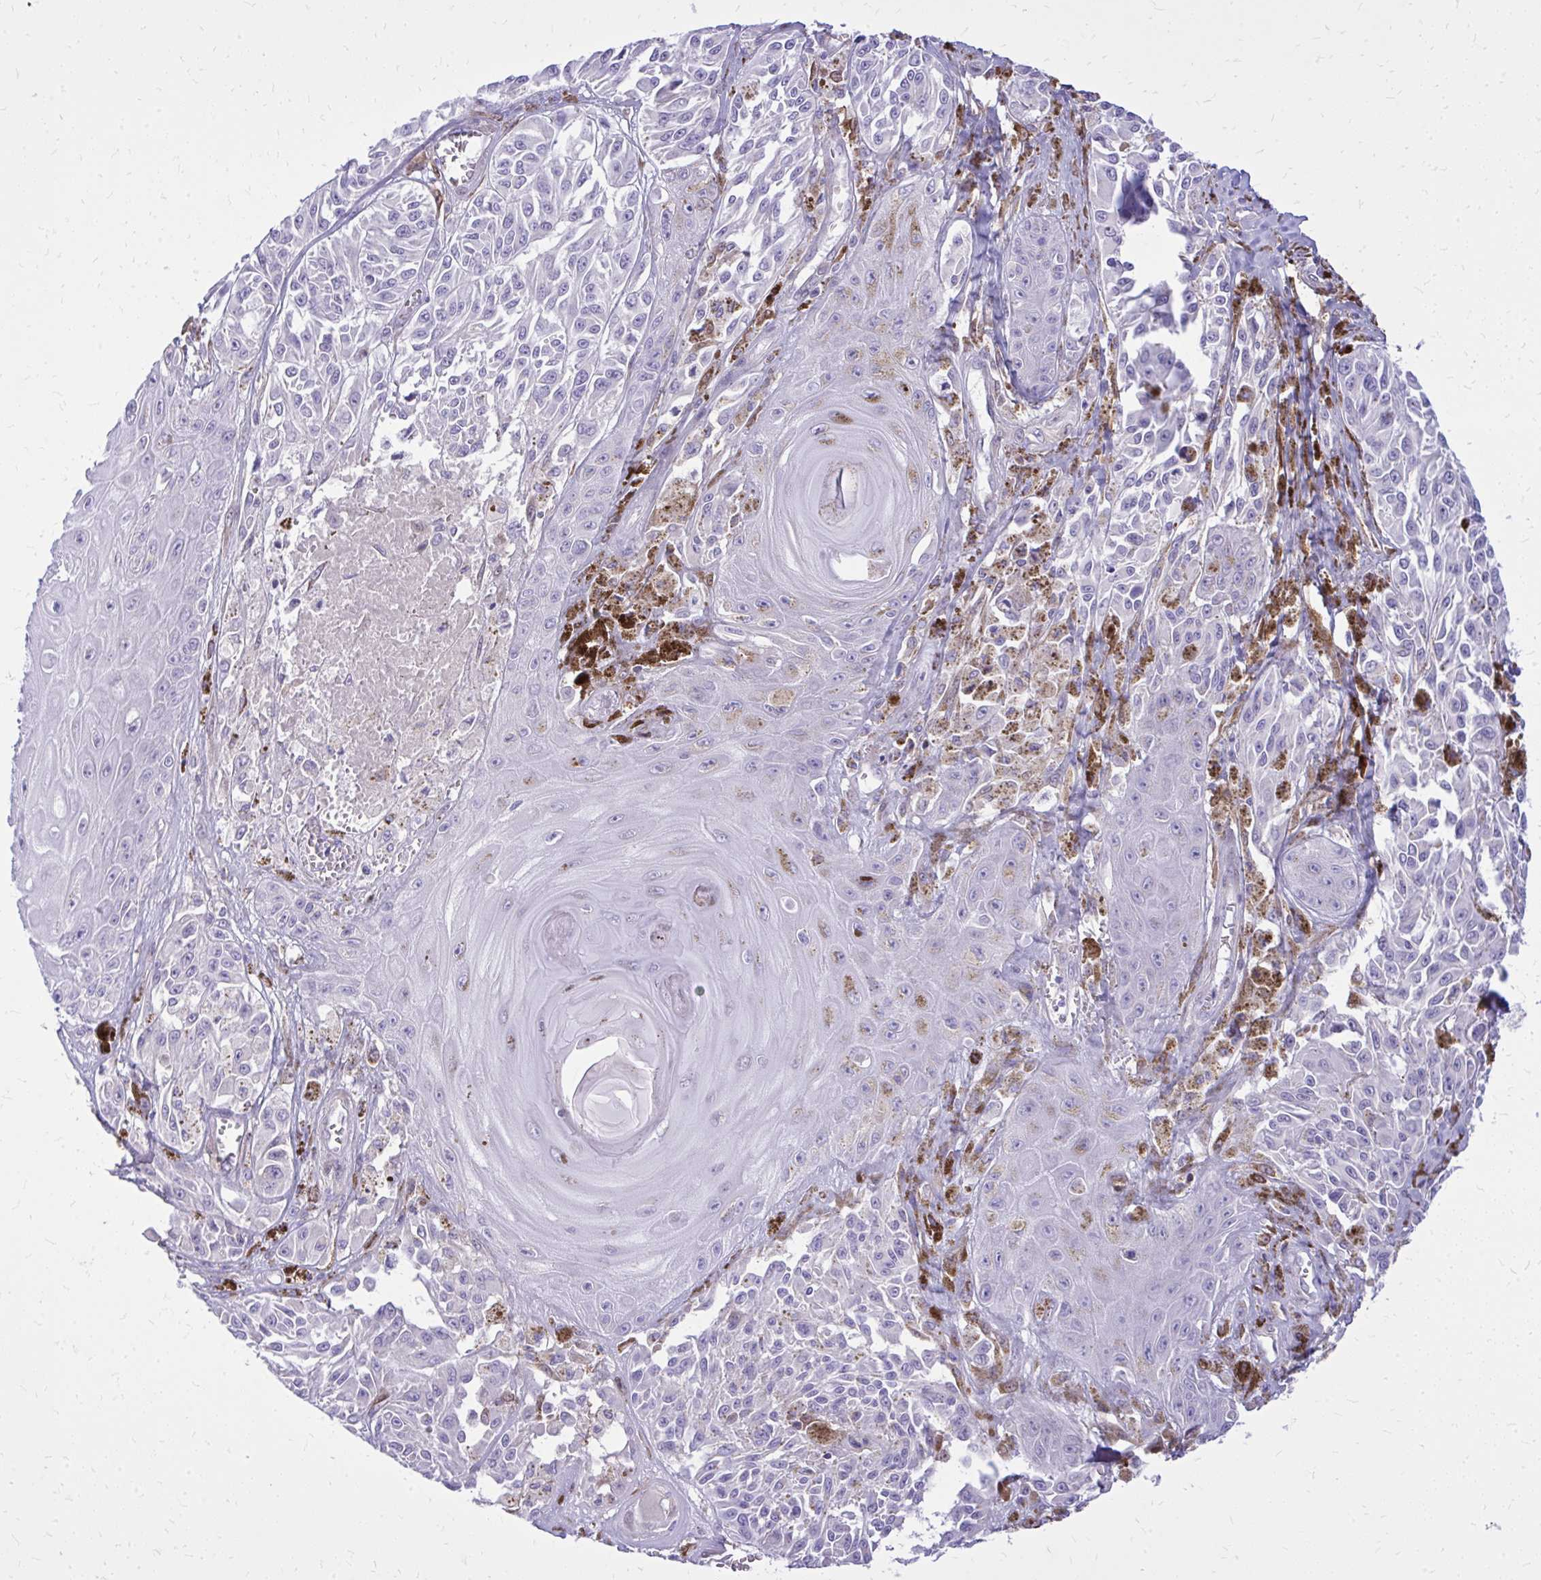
{"staining": {"intensity": "negative", "quantity": "none", "location": "none"}, "tissue": "melanoma", "cell_type": "Tumor cells", "image_type": "cancer", "snomed": [{"axis": "morphology", "description": "Malignant melanoma, NOS"}, {"axis": "topography", "description": "Skin"}], "caption": "High magnification brightfield microscopy of malignant melanoma stained with DAB (3,3'-diaminobenzidine) (brown) and counterstained with hematoxylin (blue): tumor cells show no significant expression.", "gene": "NNMT", "patient": {"sex": "male", "age": 94}}